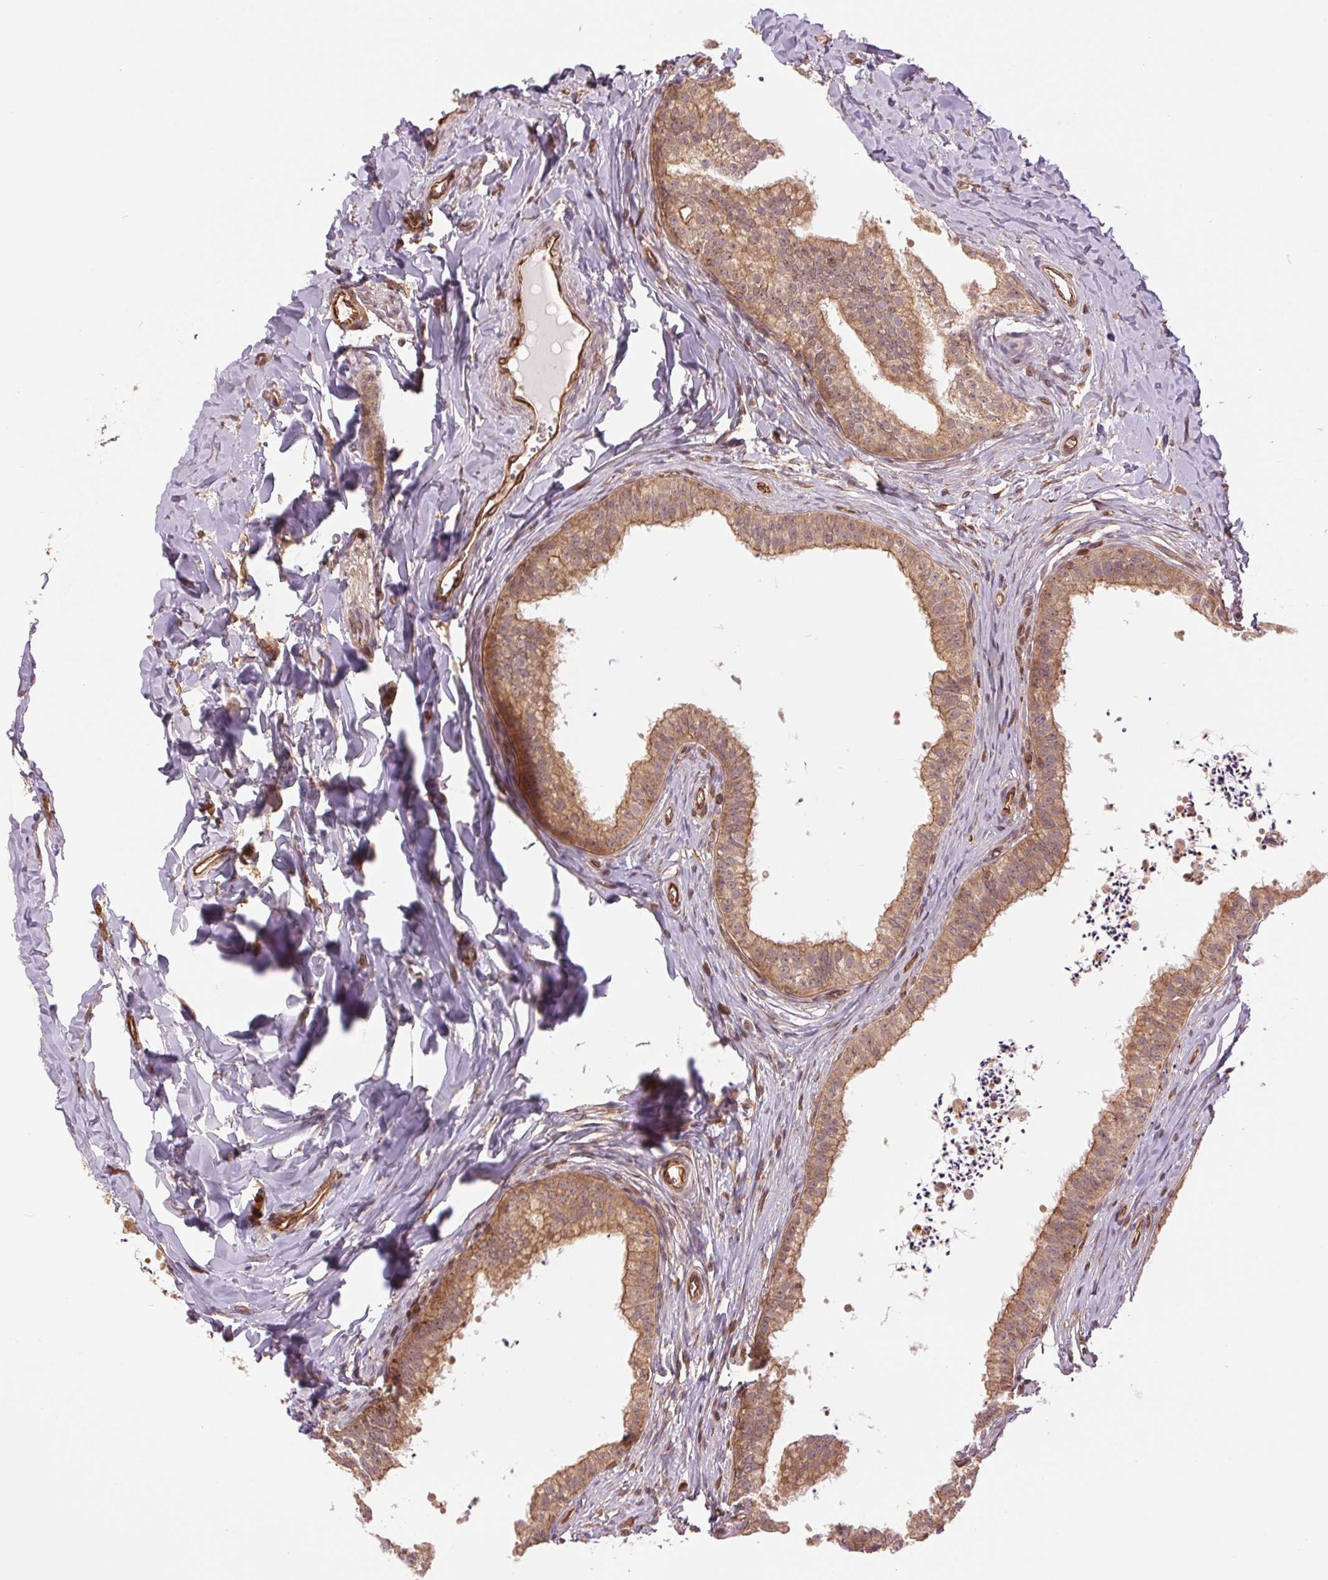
{"staining": {"intensity": "moderate", "quantity": ">75%", "location": "cytoplasmic/membranous"}, "tissue": "epididymis", "cell_type": "Glandular cells", "image_type": "normal", "snomed": [{"axis": "morphology", "description": "Normal tissue, NOS"}, {"axis": "topography", "description": "Epididymis"}], "caption": "Immunohistochemical staining of benign epididymis reveals >75% levels of moderate cytoplasmic/membranous protein positivity in about >75% of glandular cells.", "gene": "STARD7", "patient": {"sex": "male", "age": 24}}